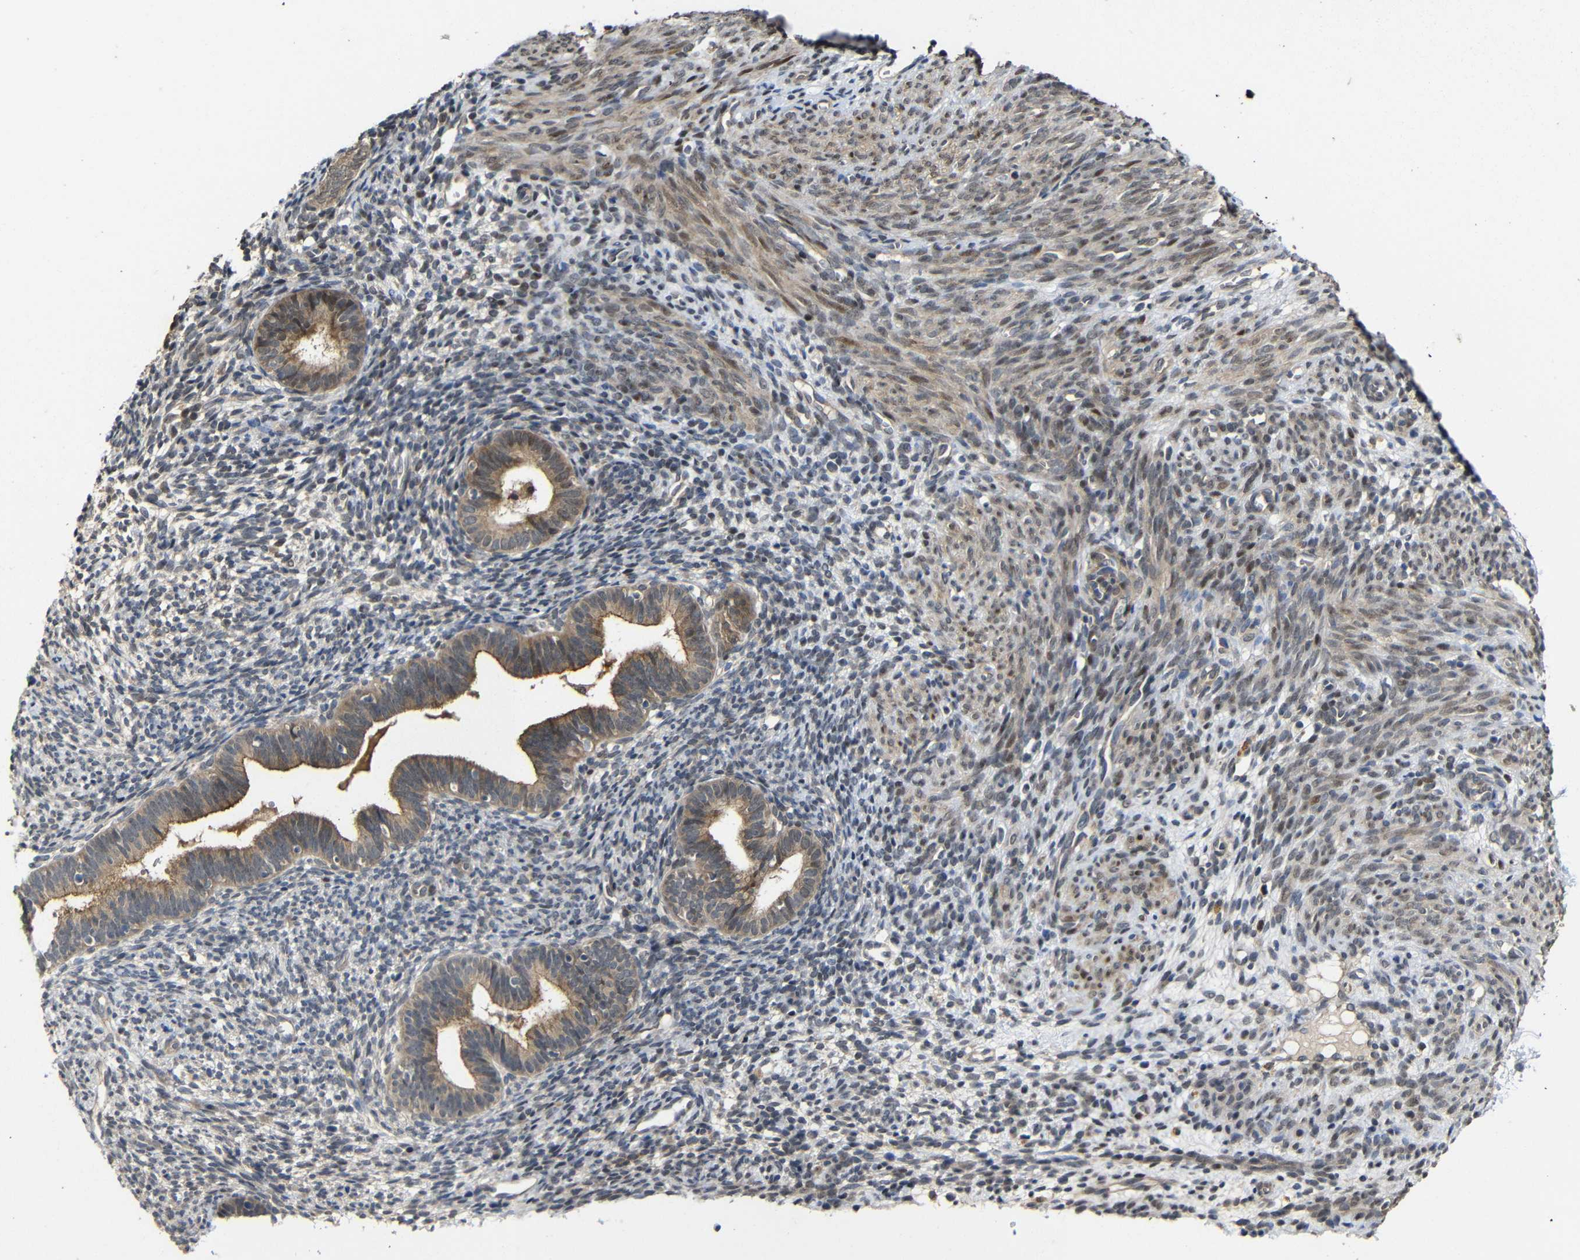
{"staining": {"intensity": "negative", "quantity": "none", "location": "none"}, "tissue": "endometrium", "cell_type": "Cells in endometrial stroma", "image_type": "normal", "snomed": [{"axis": "morphology", "description": "Normal tissue, NOS"}, {"axis": "morphology", "description": "Adenocarcinoma, NOS"}, {"axis": "topography", "description": "Endometrium"}, {"axis": "topography", "description": "Ovary"}], "caption": "IHC image of benign human endometrium stained for a protein (brown), which displays no expression in cells in endometrial stroma.", "gene": "ATG12", "patient": {"sex": "female", "age": 68}}